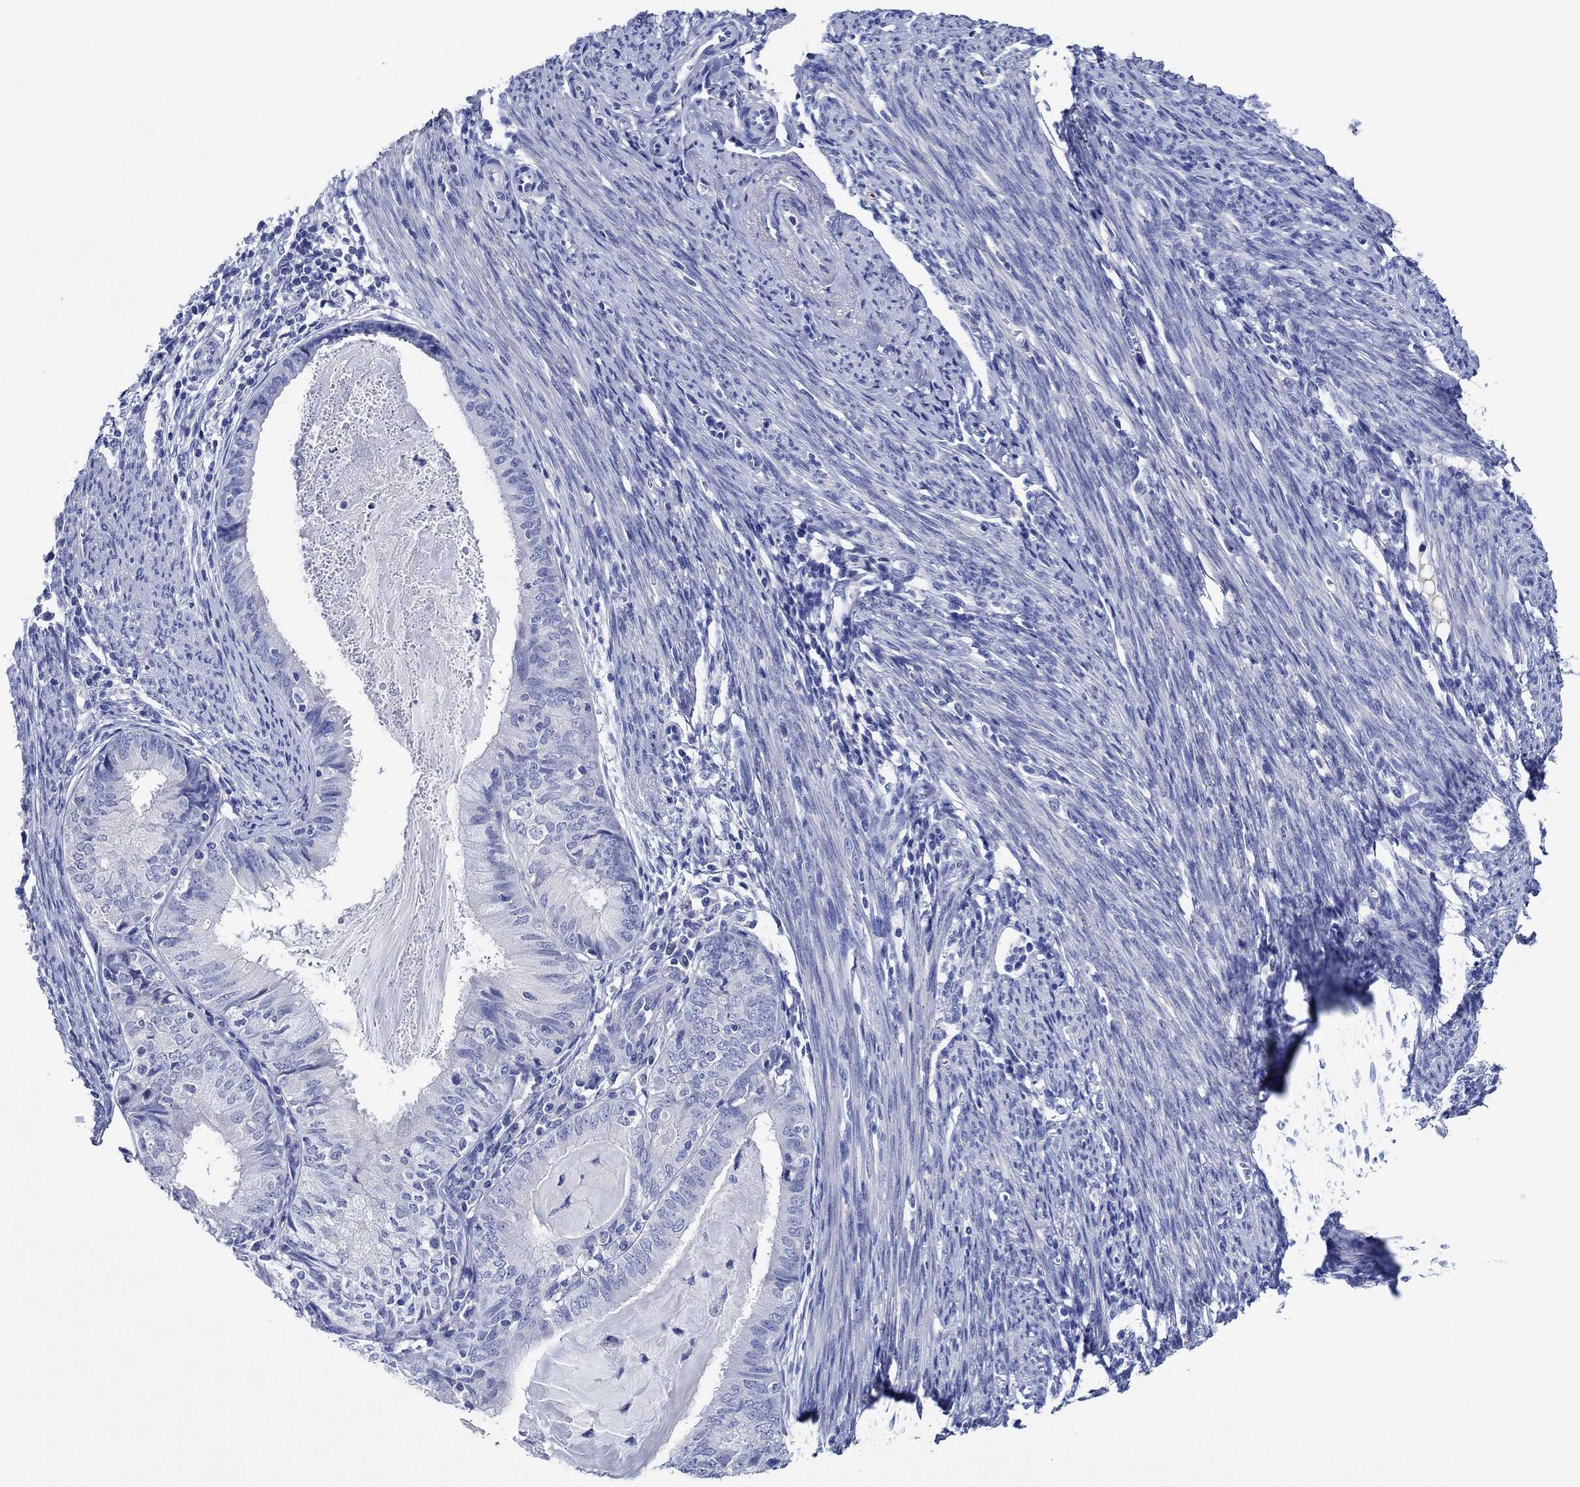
{"staining": {"intensity": "negative", "quantity": "none", "location": "none"}, "tissue": "endometrial cancer", "cell_type": "Tumor cells", "image_type": "cancer", "snomed": [{"axis": "morphology", "description": "Adenocarcinoma, NOS"}, {"axis": "topography", "description": "Endometrium"}], "caption": "Tumor cells are negative for protein expression in human endometrial cancer (adenocarcinoma).", "gene": "CPNE6", "patient": {"sex": "female", "age": 57}}